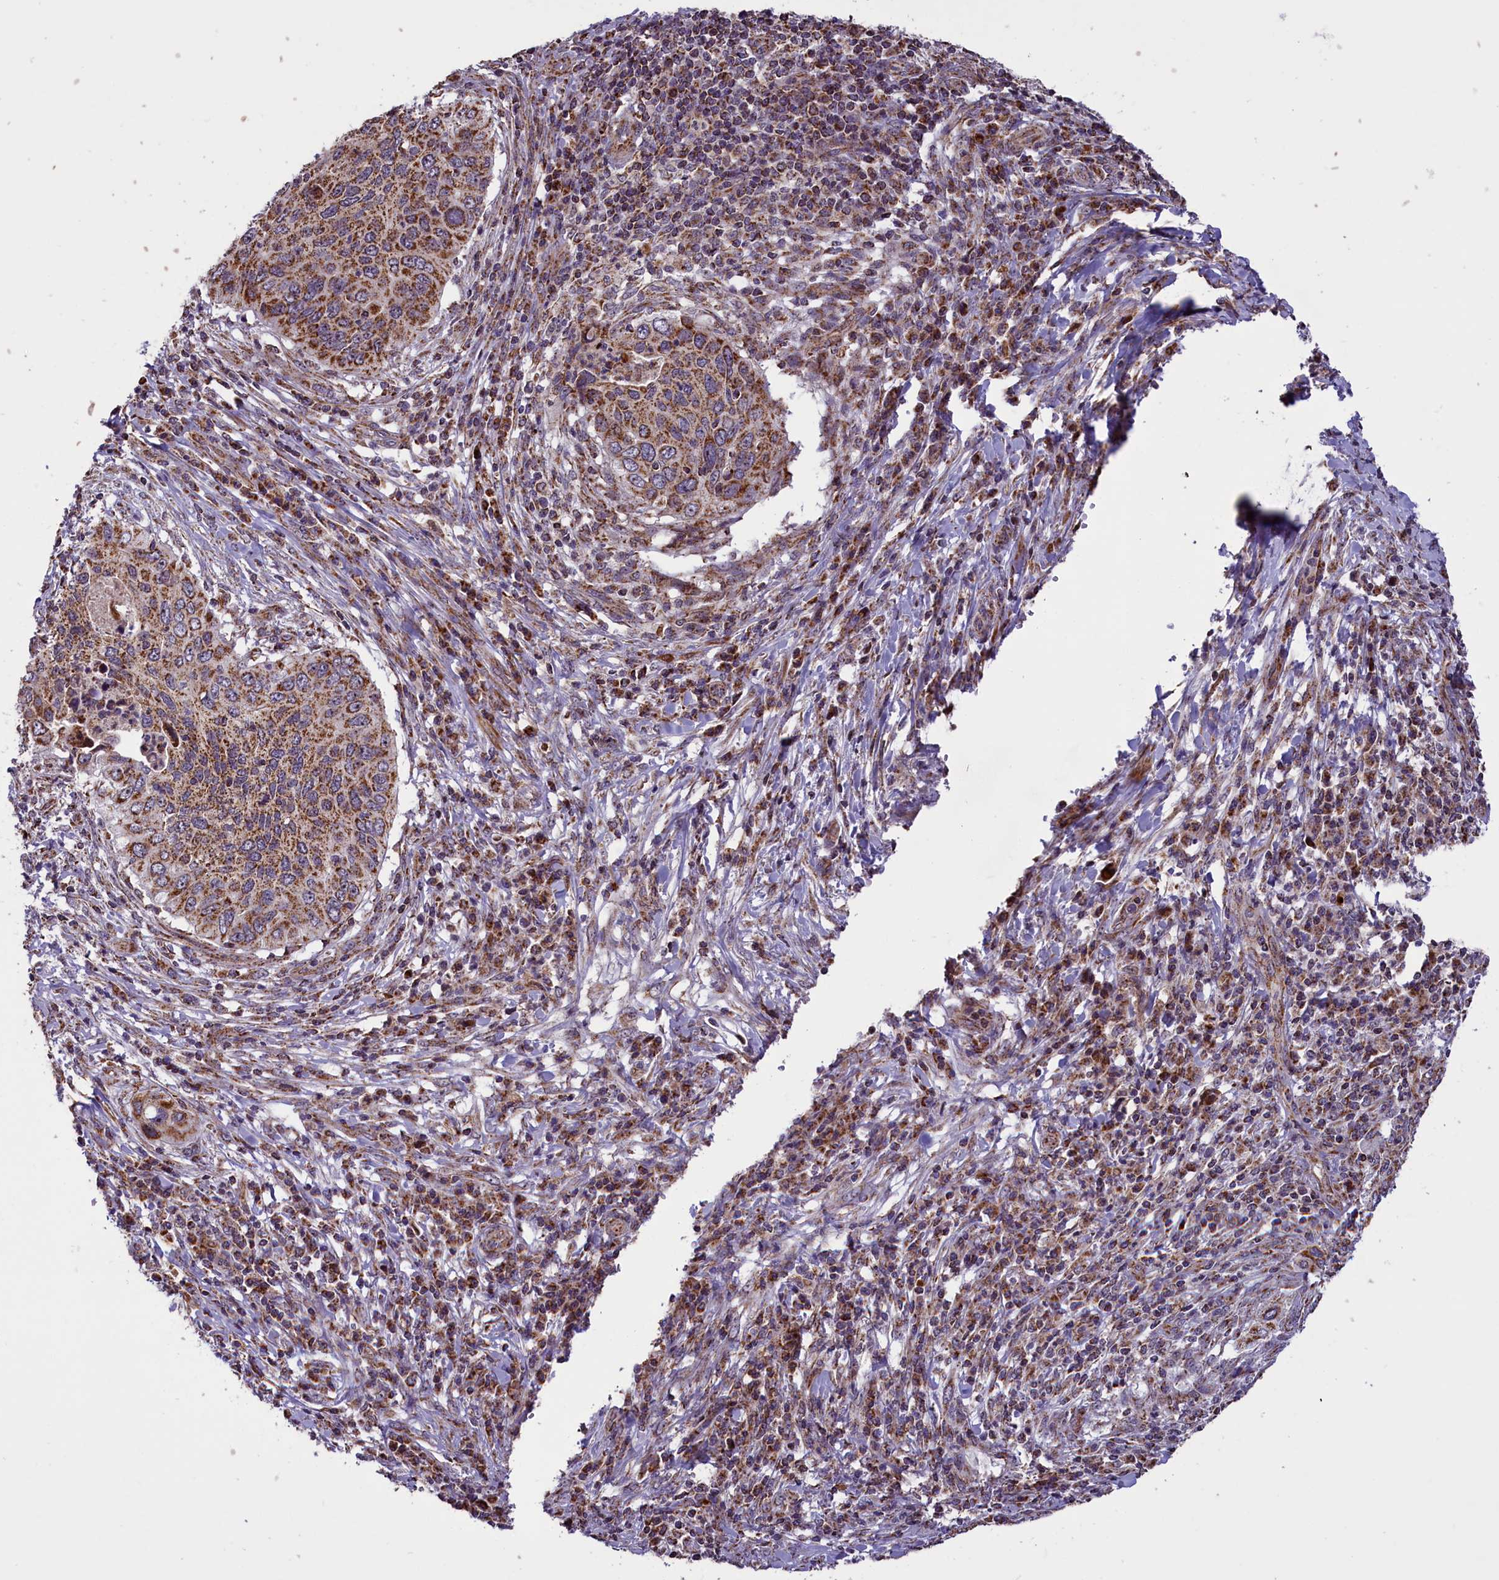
{"staining": {"intensity": "moderate", "quantity": ">75%", "location": "cytoplasmic/membranous"}, "tissue": "cervical cancer", "cell_type": "Tumor cells", "image_type": "cancer", "snomed": [{"axis": "morphology", "description": "Squamous cell carcinoma, NOS"}, {"axis": "topography", "description": "Cervix"}], "caption": "High-power microscopy captured an IHC image of squamous cell carcinoma (cervical), revealing moderate cytoplasmic/membranous positivity in approximately >75% of tumor cells. (Stains: DAB in brown, nuclei in blue, Microscopy: brightfield microscopy at high magnification).", "gene": "GLRX5", "patient": {"sex": "female", "age": 38}}